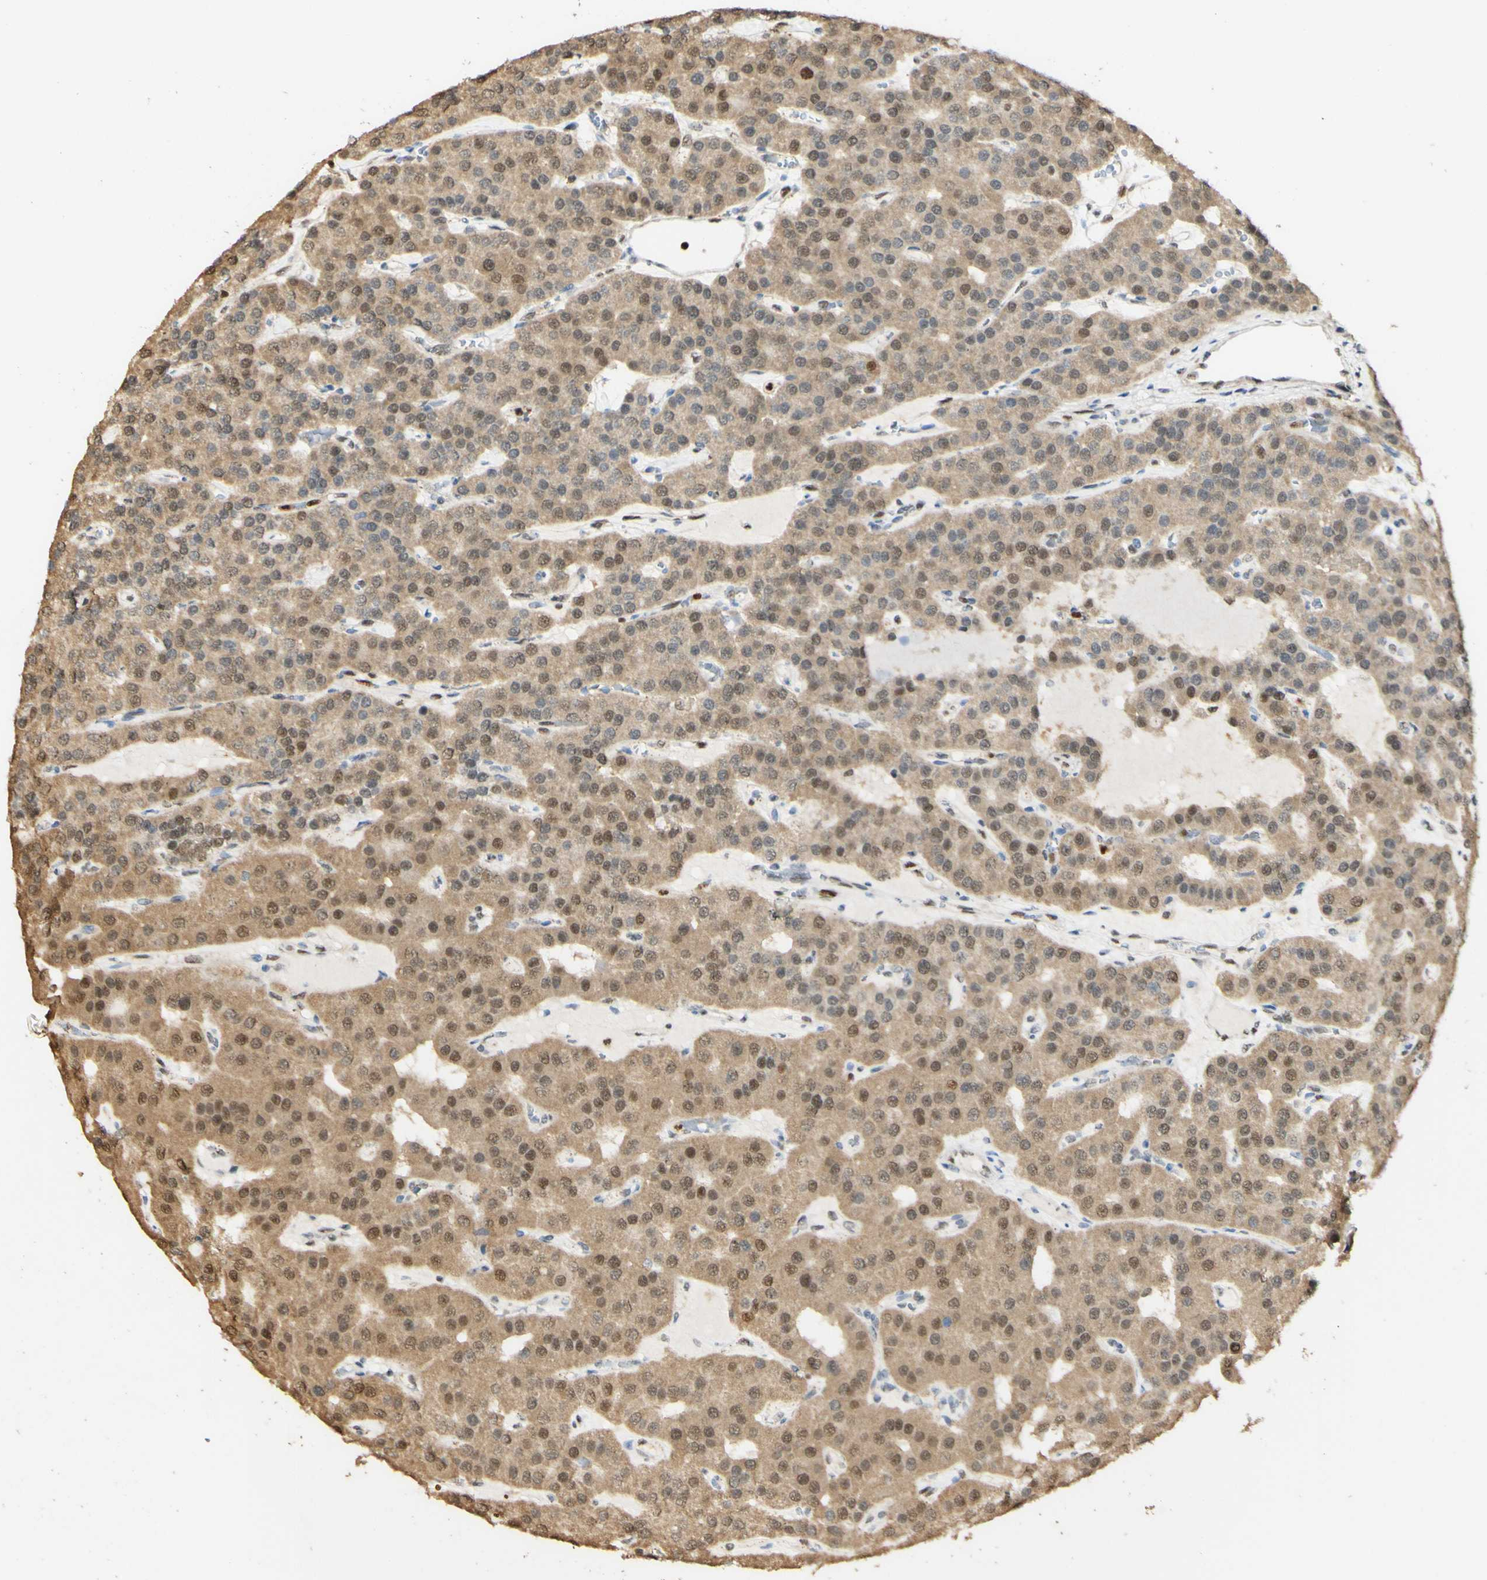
{"staining": {"intensity": "weak", "quantity": "25%-75%", "location": "cytoplasmic/membranous,nuclear"}, "tissue": "parathyroid gland", "cell_type": "Glandular cells", "image_type": "normal", "snomed": [{"axis": "morphology", "description": "Normal tissue, NOS"}, {"axis": "morphology", "description": "Adenoma, NOS"}, {"axis": "topography", "description": "Parathyroid gland"}], "caption": "Glandular cells display low levels of weak cytoplasmic/membranous,nuclear expression in about 25%-75% of cells in unremarkable human parathyroid gland. Nuclei are stained in blue.", "gene": "MAP3K4", "patient": {"sex": "female", "age": 86}}